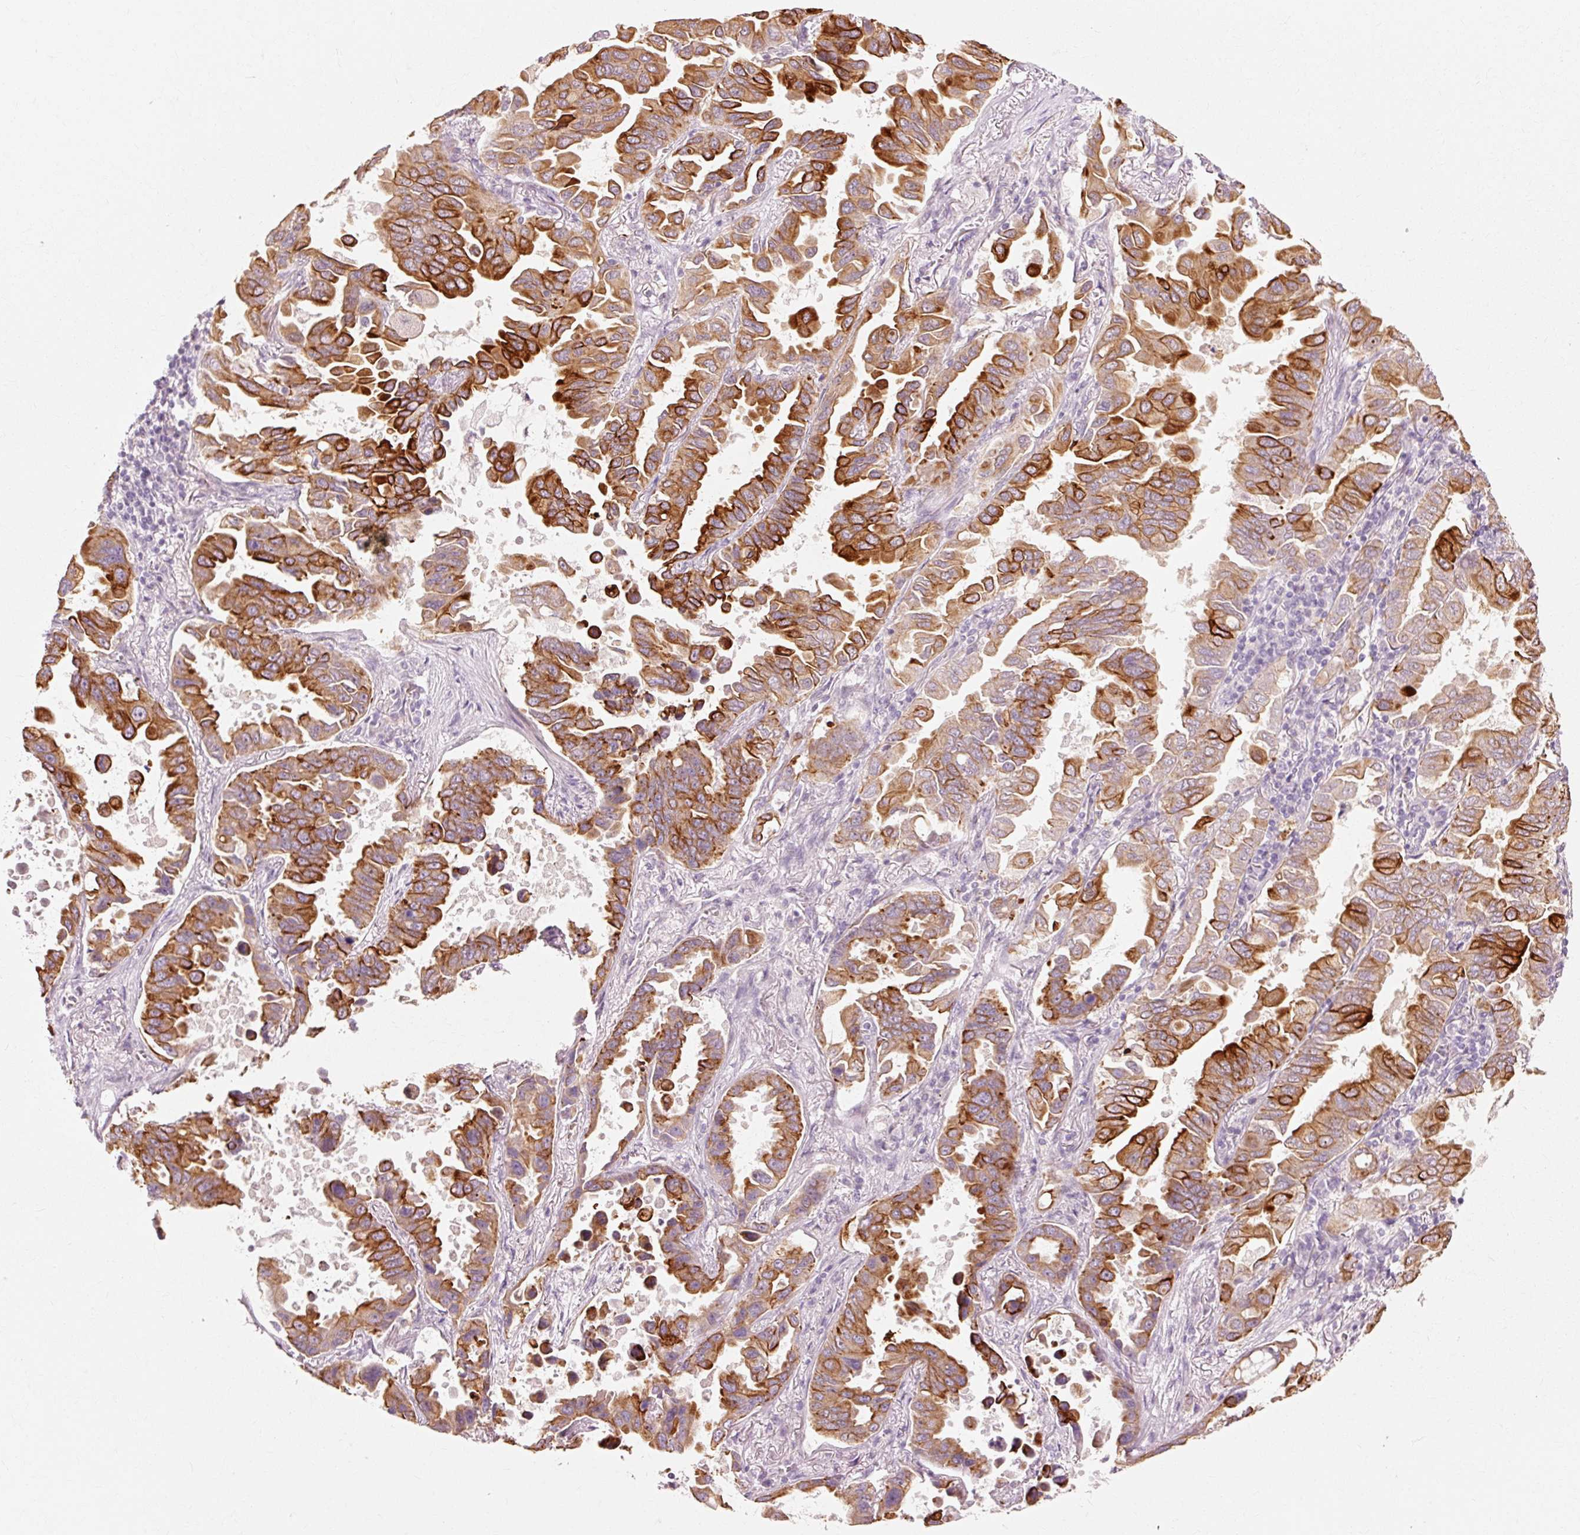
{"staining": {"intensity": "strong", "quantity": ">75%", "location": "cytoplasmic/membranous"}, "tissue": "lung cancer", "cell_type": "Tumor cells", "image_type": "cancer", "snomed": [{"axis": "morphology", "description": "Adenocarcinoma, NOS"}, {"axis": "topography", "description": "Lung"}], "caption": "This is a micrograph of immunohistochemistry (IHC) staining of lung adenocarcinoma, which shows strong expression in the cytoplasmic/membranous of tumor cells.", "gene": "TRIM73", "patient": {"sex": "male", "age": 64}}